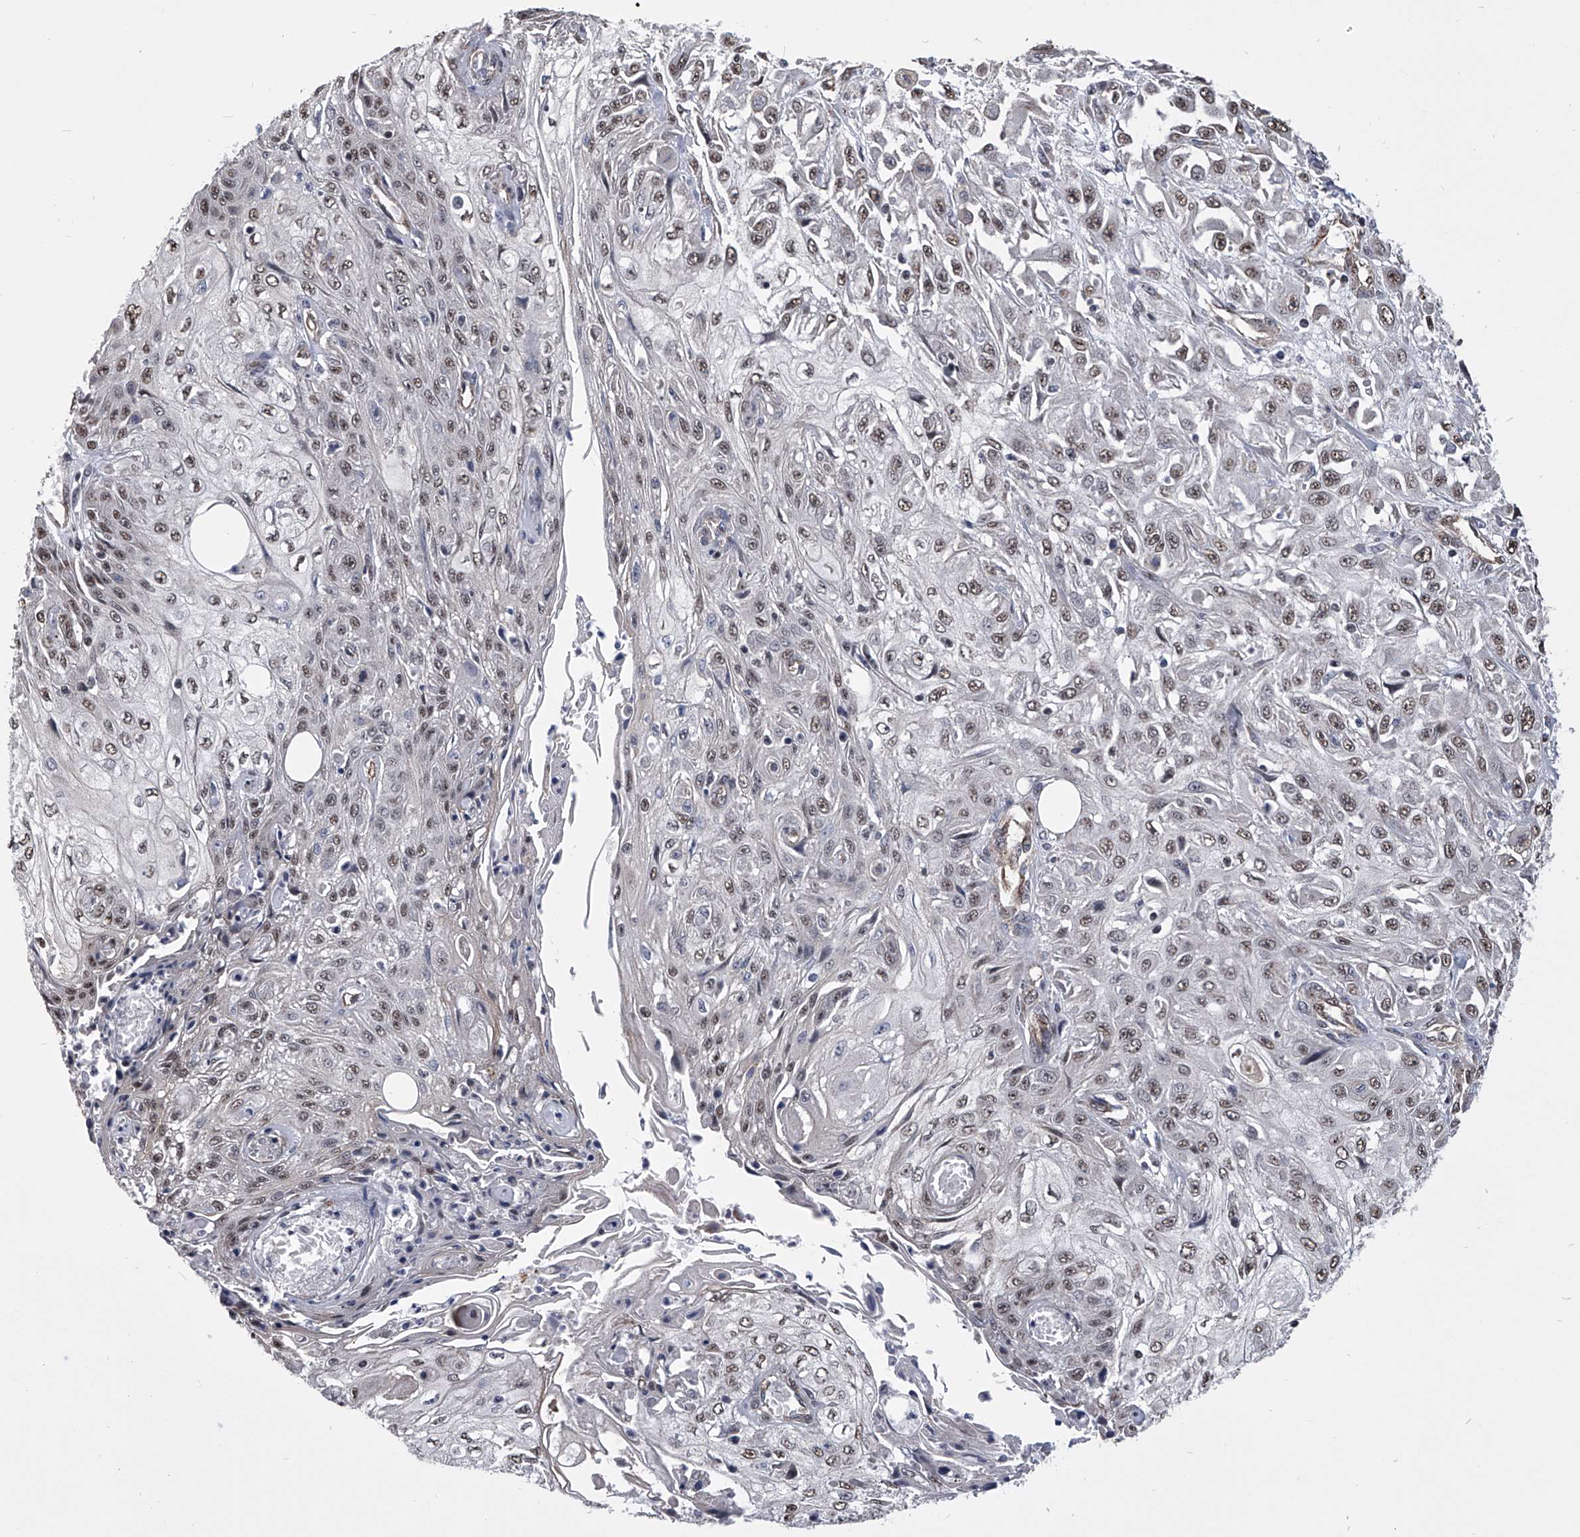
{"staining": {"intensity": "weak", "quantity": ">75%", "location": "nuclear"}, "tissue": "skin cancer", "cell_type": "Tumor cells", "image_type": "cancer", "snomed": [{"axis": "morphology", "description": "Squamous cell carcinoma, NOS"}, {"axis": "morphology", "description": "Squamous cell carcinoma, metastatic, NOS"}, {"axis": "topography", "description": "Skin"}, {"axis": "topography", "description": "Lymph node"}], "caption": "Immunohistochemical staining of human skin cancer (squamous cell carcinoma) demonstrates low levels of weak nuclear protein positivity in about >75% of tumor cells.", "gene": "ZNF76", "patient": {"sex": "male", "age": 75}}